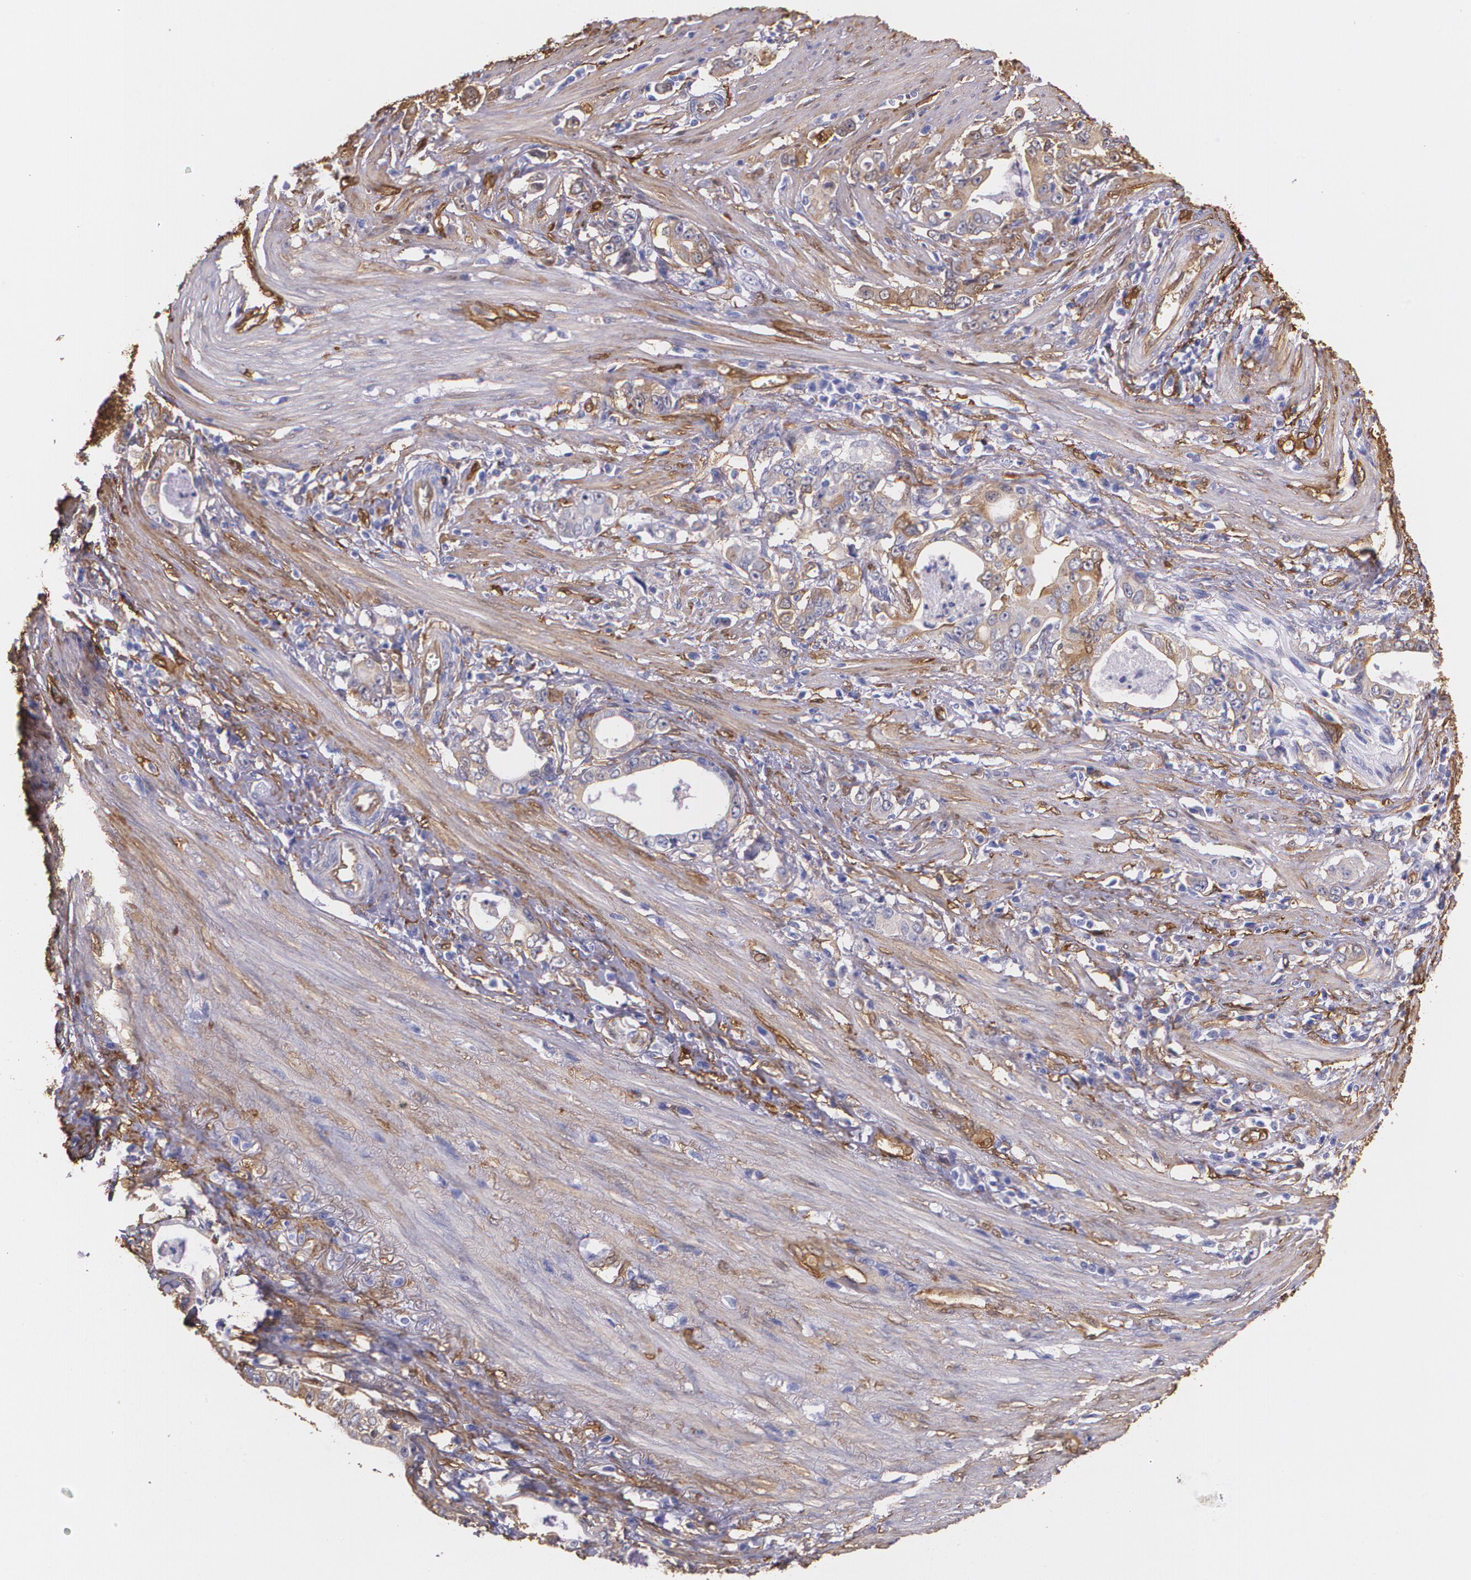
{"staining": {"intensity": "weak", "quantity": "<25%", "location": "cytoplasmic/membranous"}, "tissue": "stomach cancer", "cell_type": "Tumor cells", "image_type": "cancer", "snomed": [{"axis": "morphology", "description": "Adenocarcinoma, NOS"}, {"axis": "topography", "description": "Stomach, lower"}], "caption": "A photomicrograph of human stomach cancer (adenocarcinoma) is negative for staining in tumor cells.", "gene": "MMP2", "patient": {"sex": "female", "age": 72}}